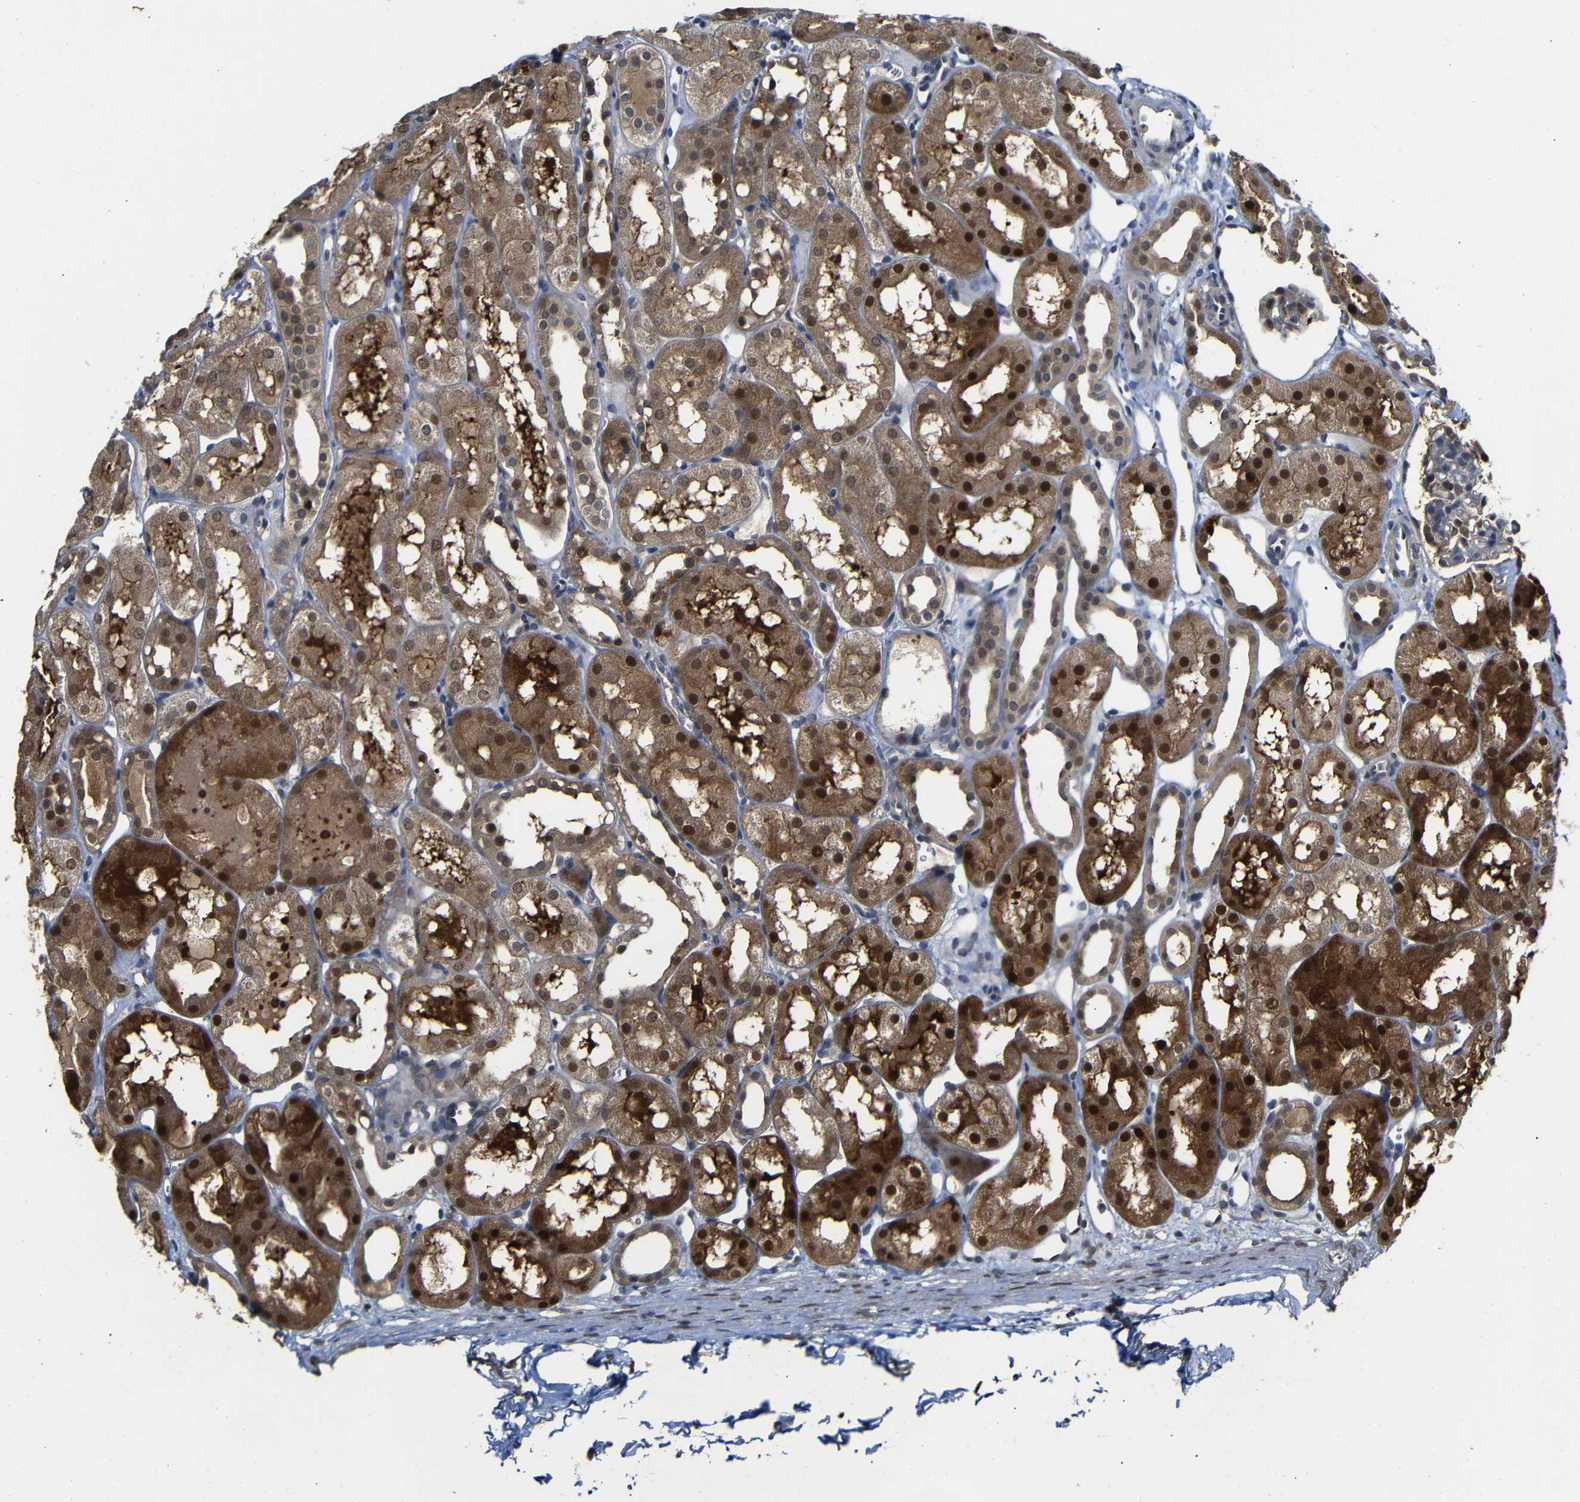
{"staining": {"intensity": "weak", "quantity": "25%-75%", "location": "cytoplasmic/membranous,nuclear"}, "tissue": "kidney", "cell_type": "Cells in glomeruli", "image_type": "normal", "snomed": [{"axis": "morphology", "description": "Normal tissue, NOS"}, {"axis": "topography", "description": "Kidney"}, {"axis": "topography", "description": "Urinary bladder"}], "caption": "About 25%-75% of cells in glomeruli in normal human kidney display weak cytoplasmic/membranous,nuclear protein staining as visualized by brown immunohistochemical staining.", "gene": "ATG12", "patient": {"sex": "male", "age": 16}}